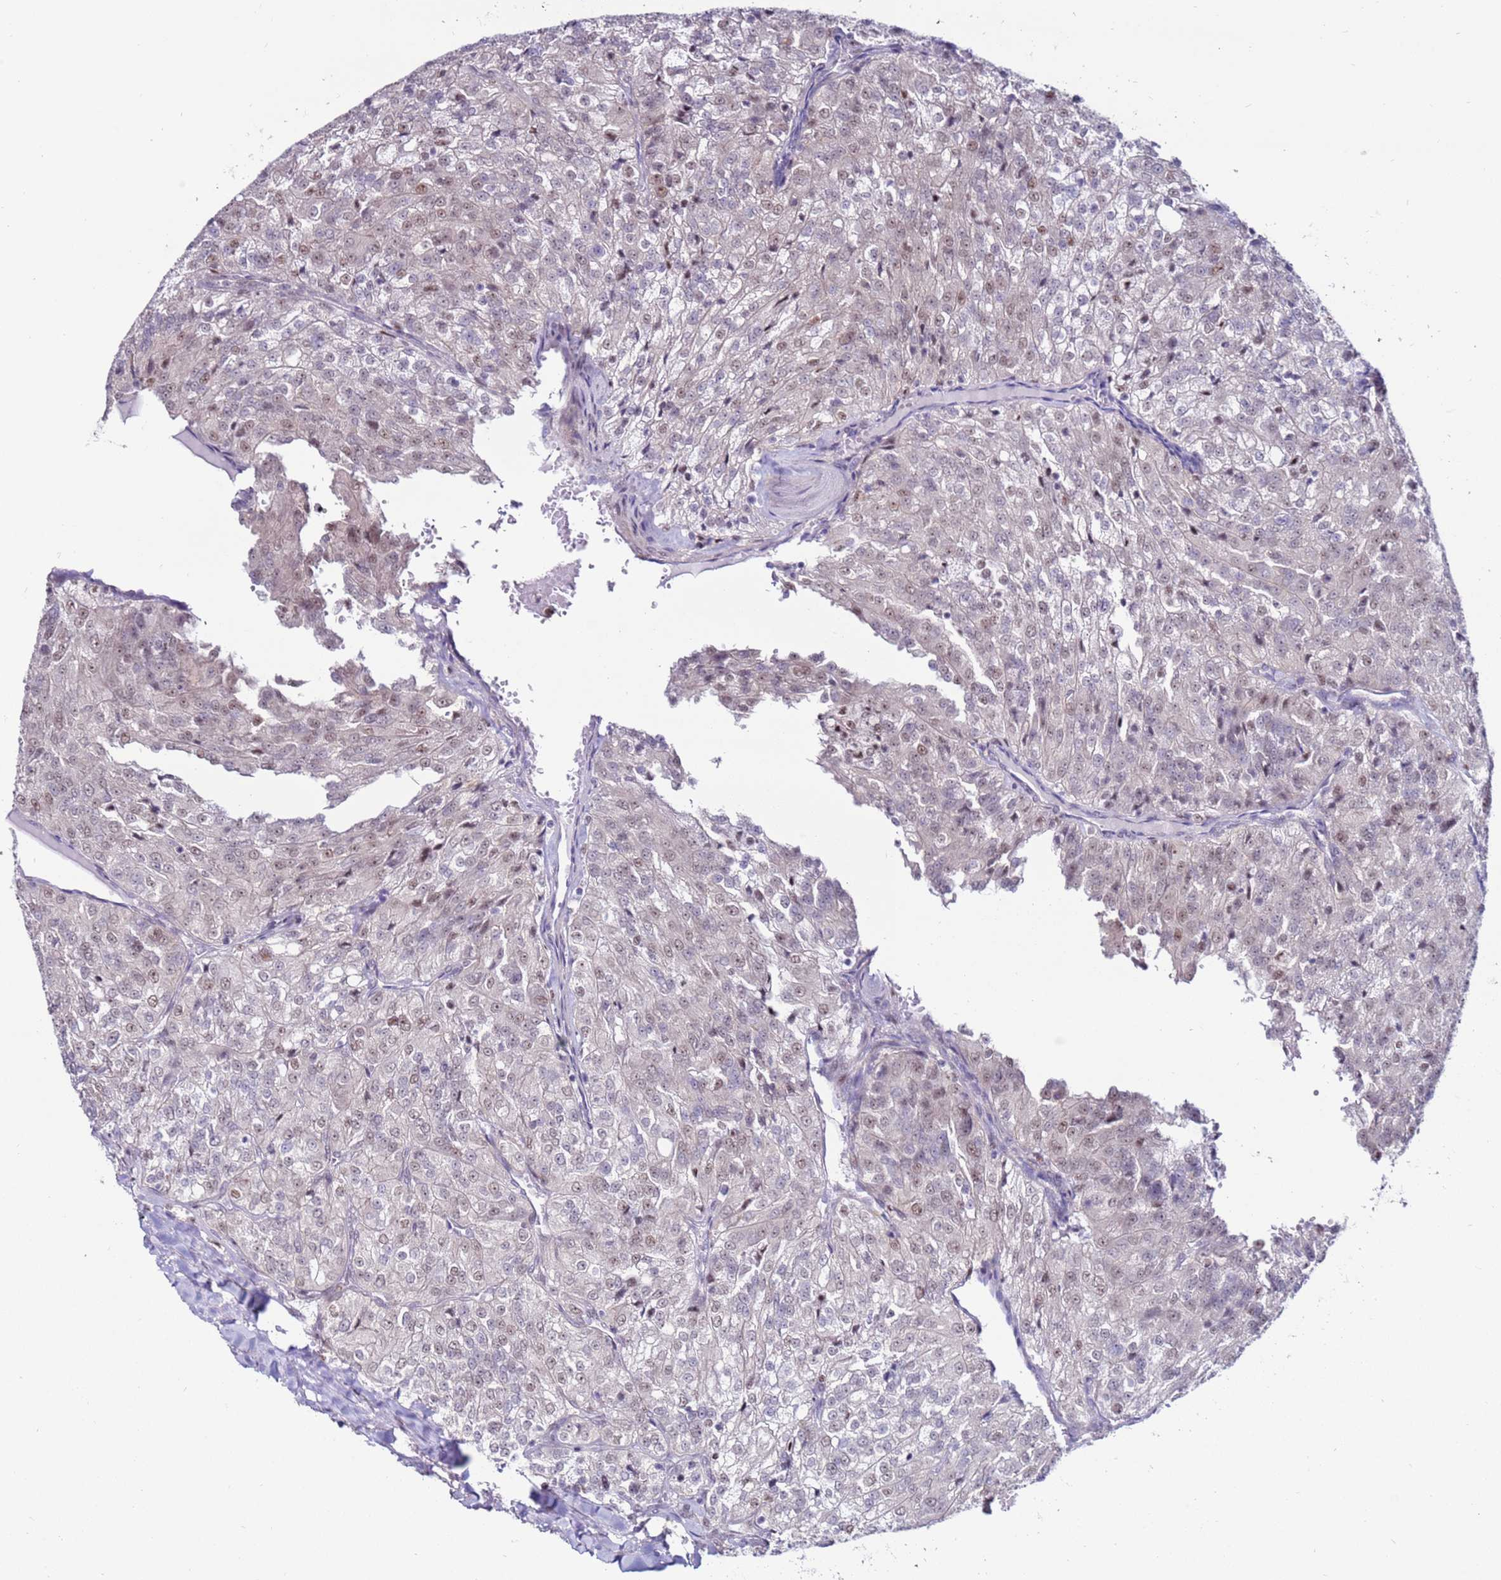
{"staining": {"intensity": "weak", "quantity": "<25%", "location": "nuclear"}, "tissue": "renal cancer", "cell_type": "Tumor cells", "image_type": "cancer", "snomed": [{"axis": "morphology", "description": "Adenocarcinoma, NOS"}, {"axis": "topography", "description": "Kidney"}], "caption": "Immunohistochemical staining of renal adenocarcinoma exhibits no significant staining in tumor cells.", "gene": "KPNA4", "patient": {"sex": "female", "age": 63}}